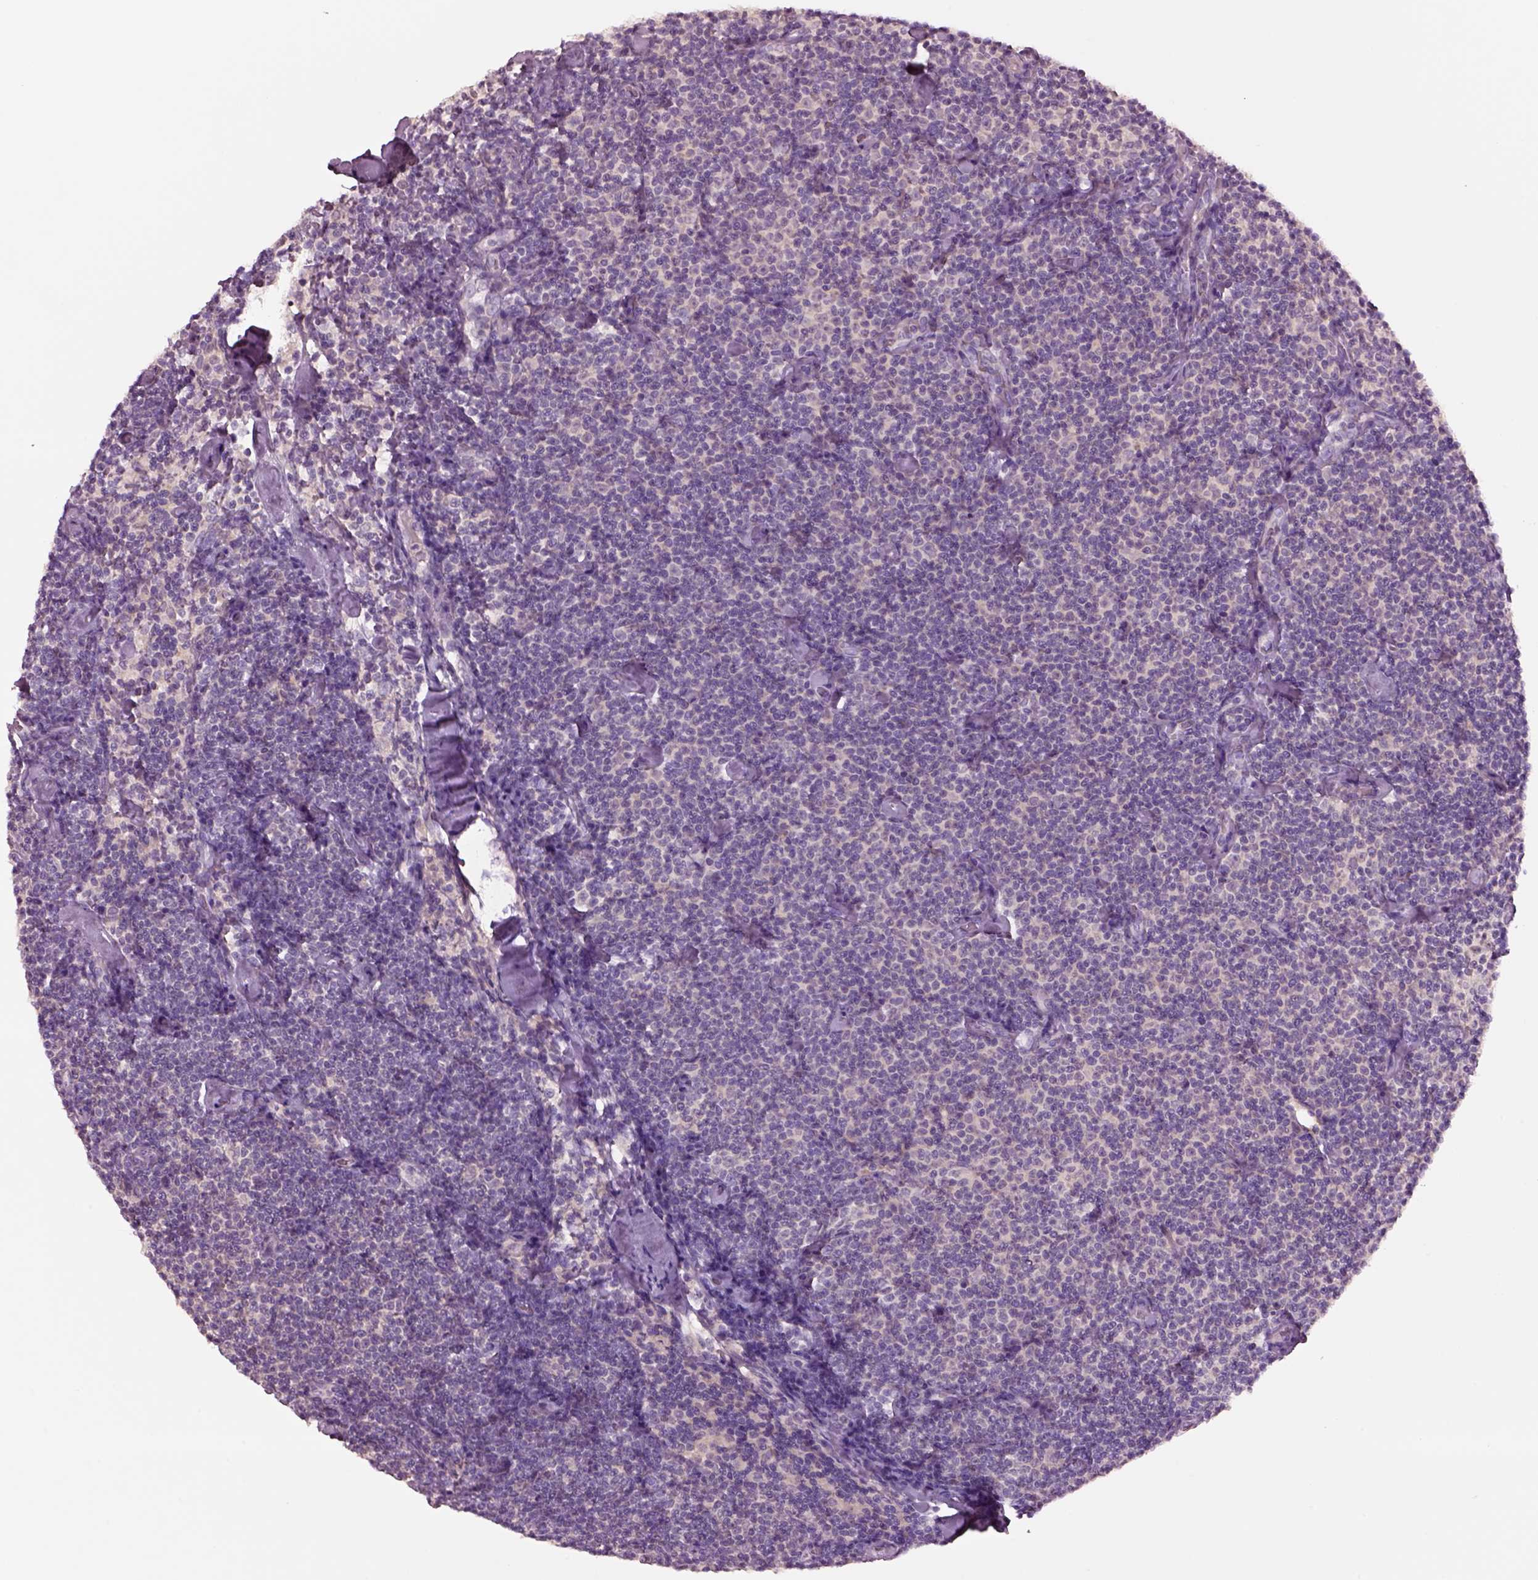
{"staining": {"intensity": "negative", "quantity": "none", "location": "none"}, "tissue": "lymphoma", "cell_type": "Tumor cells", "image_type": "cancer", "snomed": [{"axis": "morphology", "description": "Malignant lymphoma, non-Hodgkin's type, Low grade"}, {"axis": "topography", "description": "Lymph node"}], "caption": "Immunohistochemistry (IHC) of human lymphoma shows no staining in tumor cells. (DAB IHC with hematoxylin counter stain).", "gene": "CLPSL1", "patient": {"sex": "male", "age": 81}}